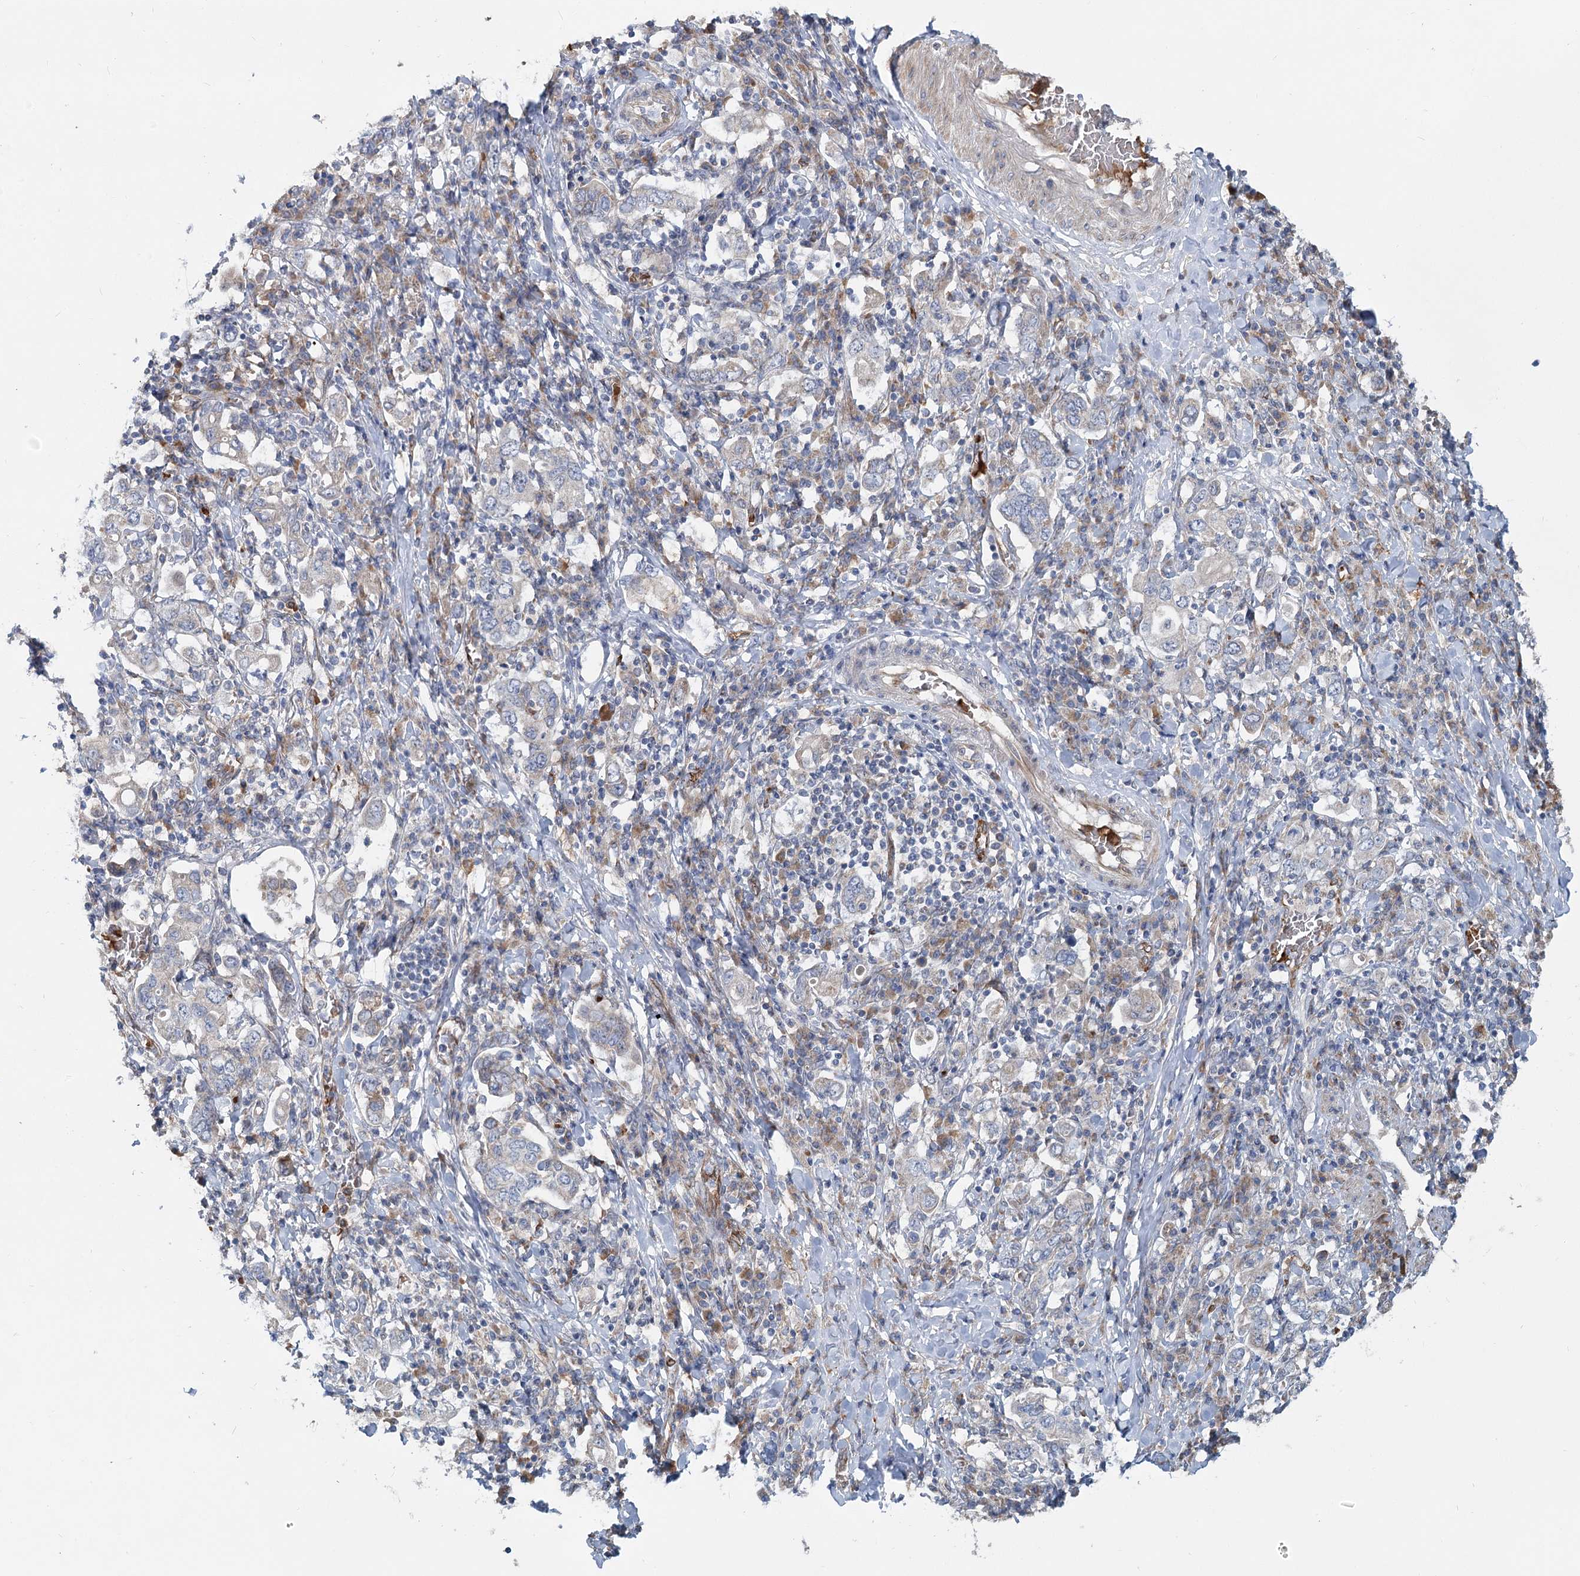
{"staining": {"intensity": "negative", "quantity": "none", "location": "none"}, "tissue": "stomach cancer", "cell_type": "Tumor cells", "image_type": "cancer", "snomed": [{"axis": "morphology", "description": "Adenocarcinoma, NOS"}, {"axis": "topography", "description": "Stomach, upper"}], "caption": "Adenocarcinoma (stomach) was stained to show a protein in brown. There is no significant positivity in tumor cells.", "gene": "CIB4", "patient": {"sex": "male", "age": 62}}